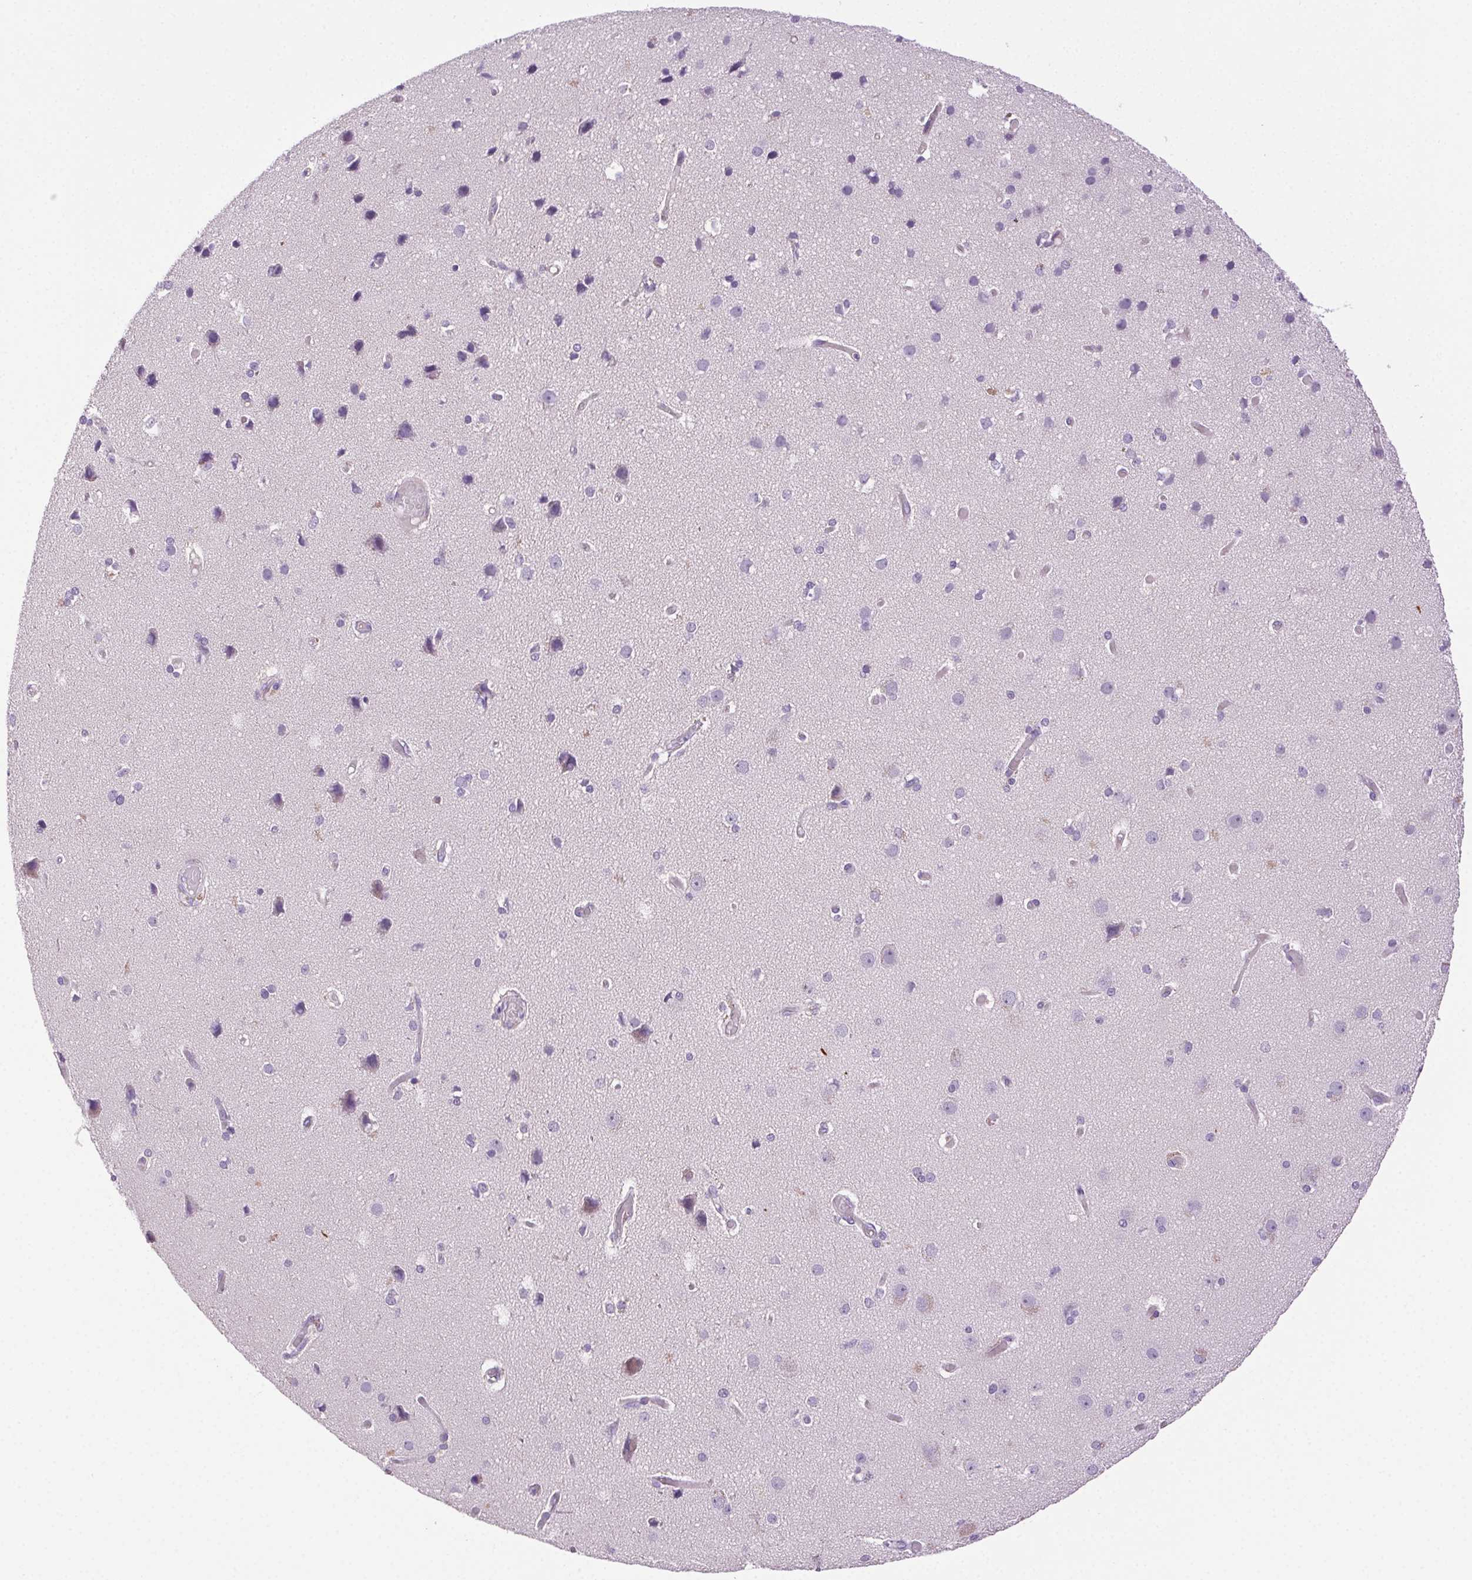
{"staining": {"intensity": "negative", "quantity": "none", "location": "none"}, "tissue": "cerebral cortex", "cell_type": "Endothelial cells", "image_type": "normal", "snomed": [{"axis": "morphology", "description": "Normal tissue, NOS"}, {"axis": "morphology", "description": "Glioma, malignant, High grade"}, {"axis": "topography", "description": "Cerebral cortex"}], "caption": "A high-resolution histopathology image shows immunohistochemistry (IHC) staining of unremarkable cerebral cortex, which exhibits no significant expression in endothelial cells.", "gene": "CLDN10", "patient": {"sex": "male", "age": 71}}